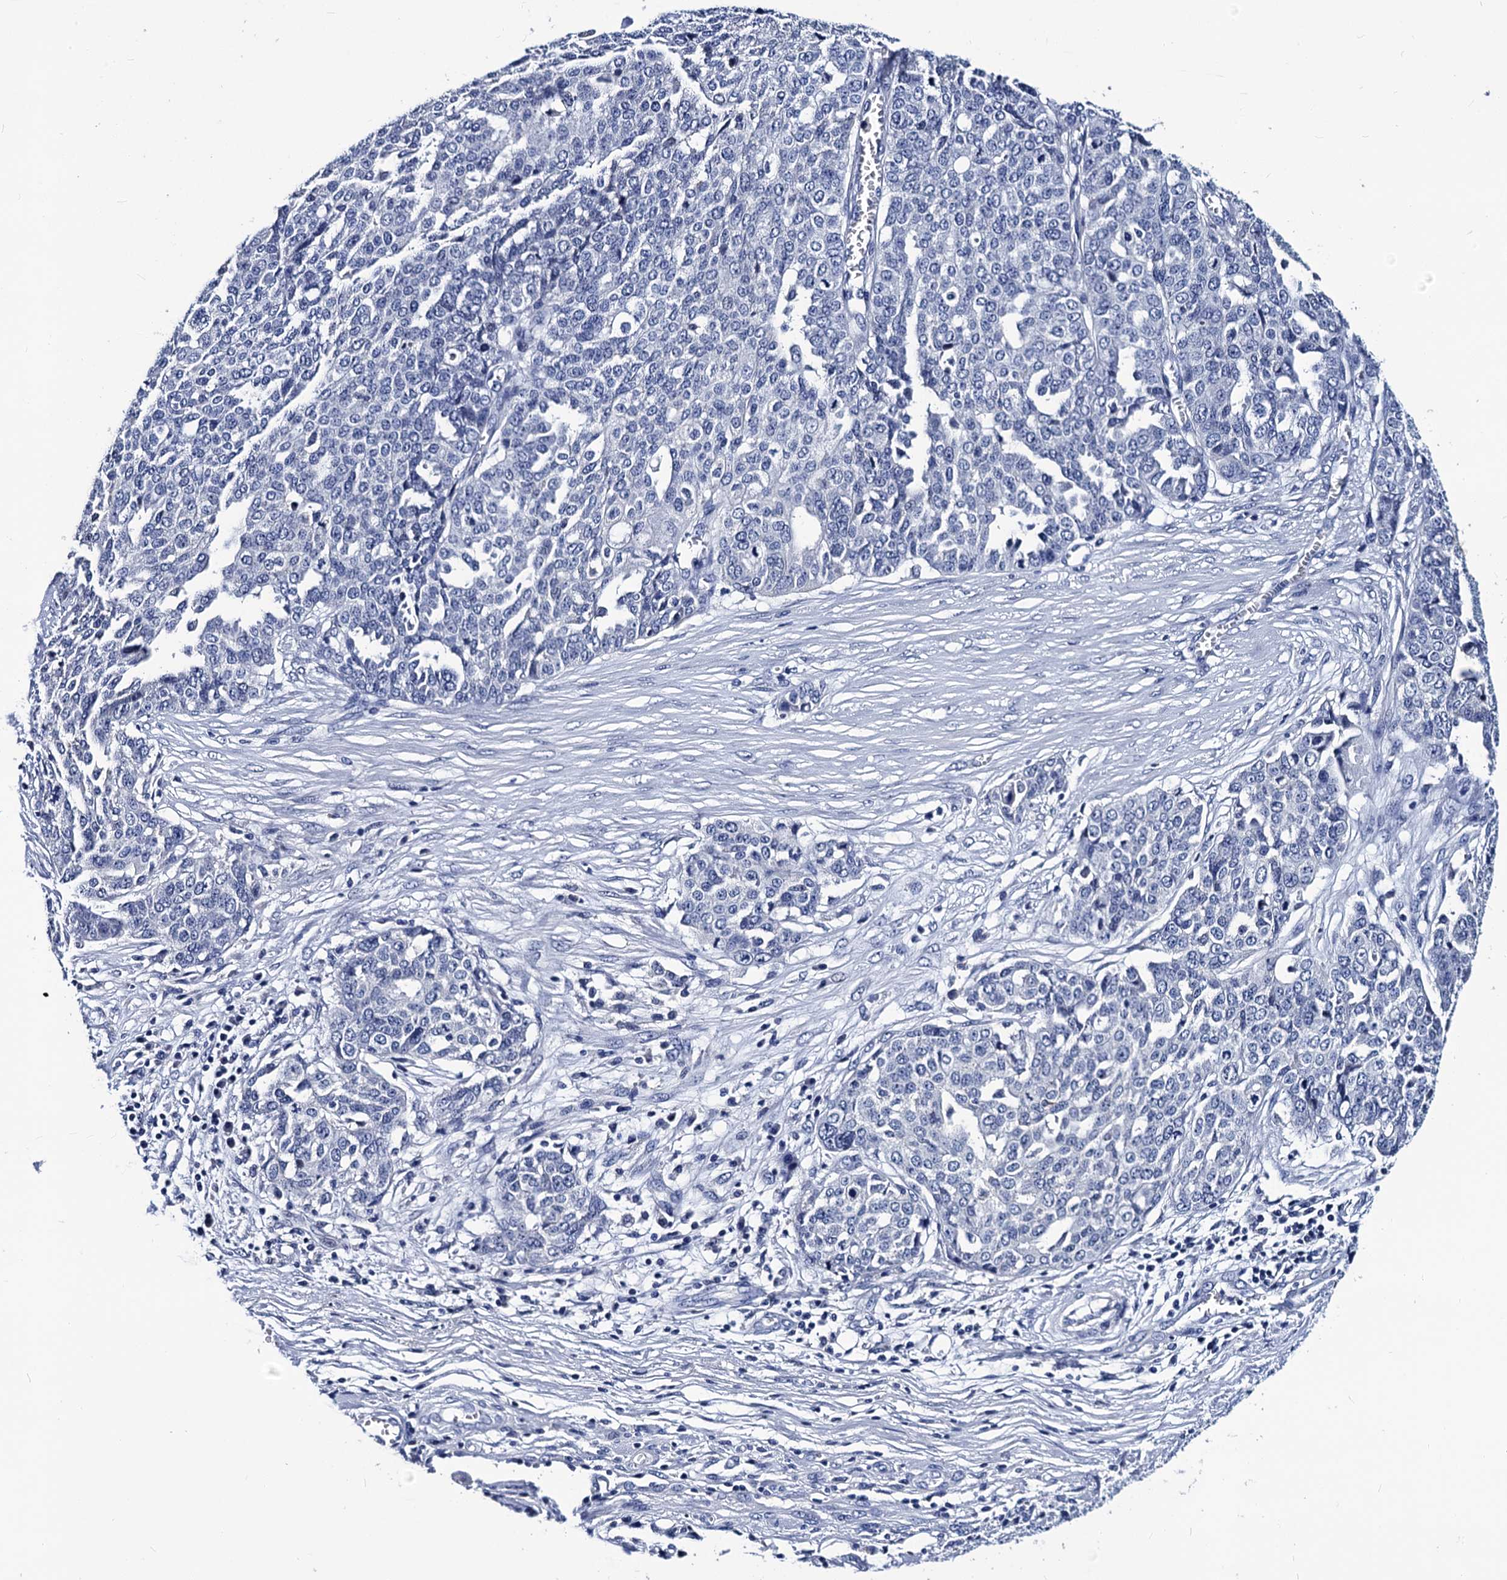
{"staining": {"intensity": "negative", "quantity": "none", "location": "none"}, "tissue": "ovarian cancer", "cell_type": "Tumor cells", "image_type": "cancer", "snomed": [{"axis": "morphology", "description": "Cystadenocarcinoma, serous, NOS"}, {"axis": "topography", "description": "Soft tissue"}, {"axis": "topography", "description": "Ovary"}], "caption": "Tumor cells show no significant staining in serous cystadenocarcinoma (ovarian).", "gene": "LRRC30", "patient": {"sex": "female", "age": 57}}